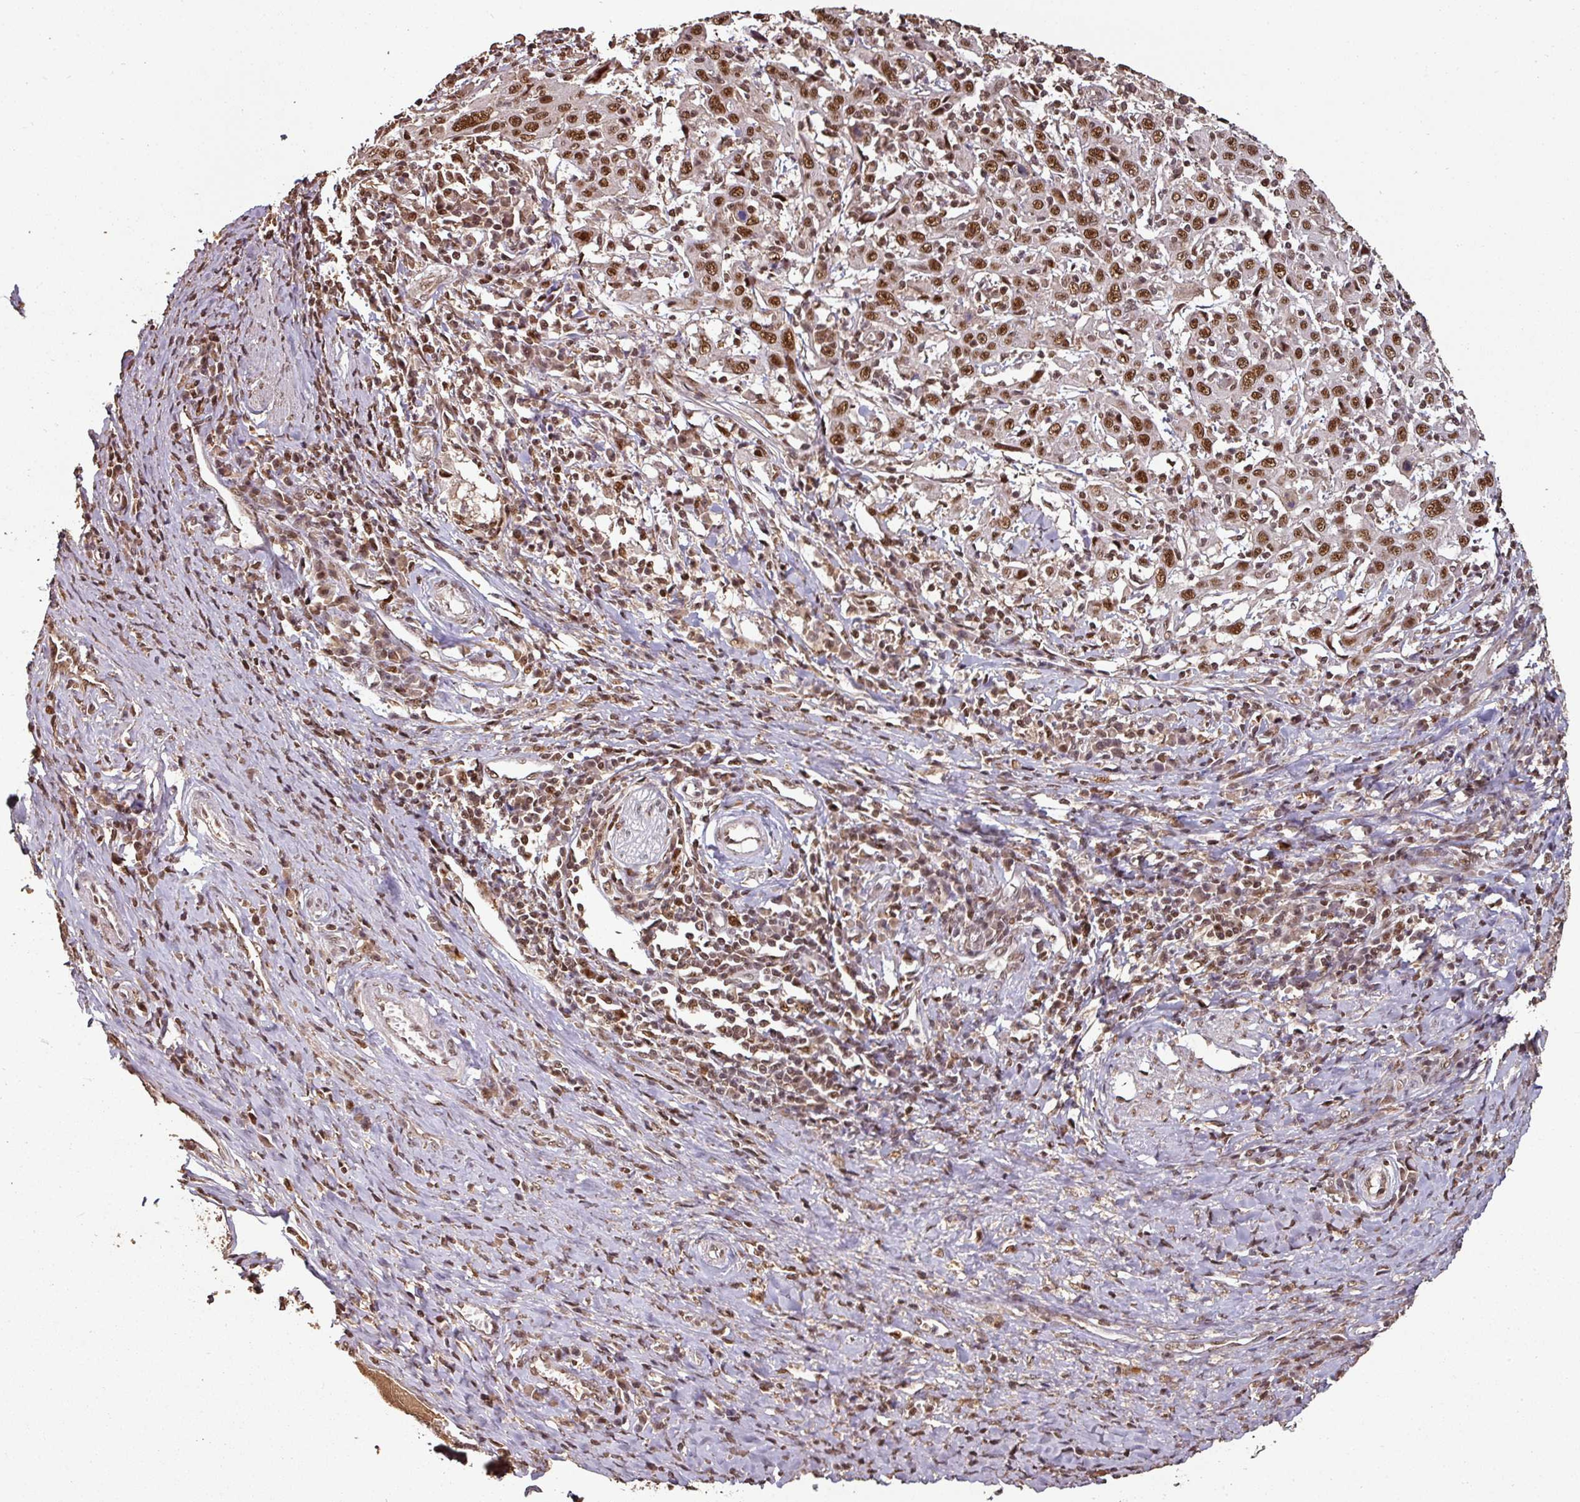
{"staining": {"intensity": "strong", "quantity": ">75%", "location": "nuclear"}, "tissue": "cervical cancer", "cell_type": "Tumor cells", "image_type": "cancer", "snomed": [{"axis": "morphology", "description": "Squamous cell carcinoma, NOS"}, {"axis": "topography", "description": "Cervix"}], "caption": "Tumor cells demonstrate strong nuclear positivity in approximately >75% of cells in cervical cancer. Using DAB (brown) and hematoxylin (blue) stains, captured at high magnification using brightfield microscopy.", "gene": "POLD1", "patient": {"sex": "female", "age": 46}}